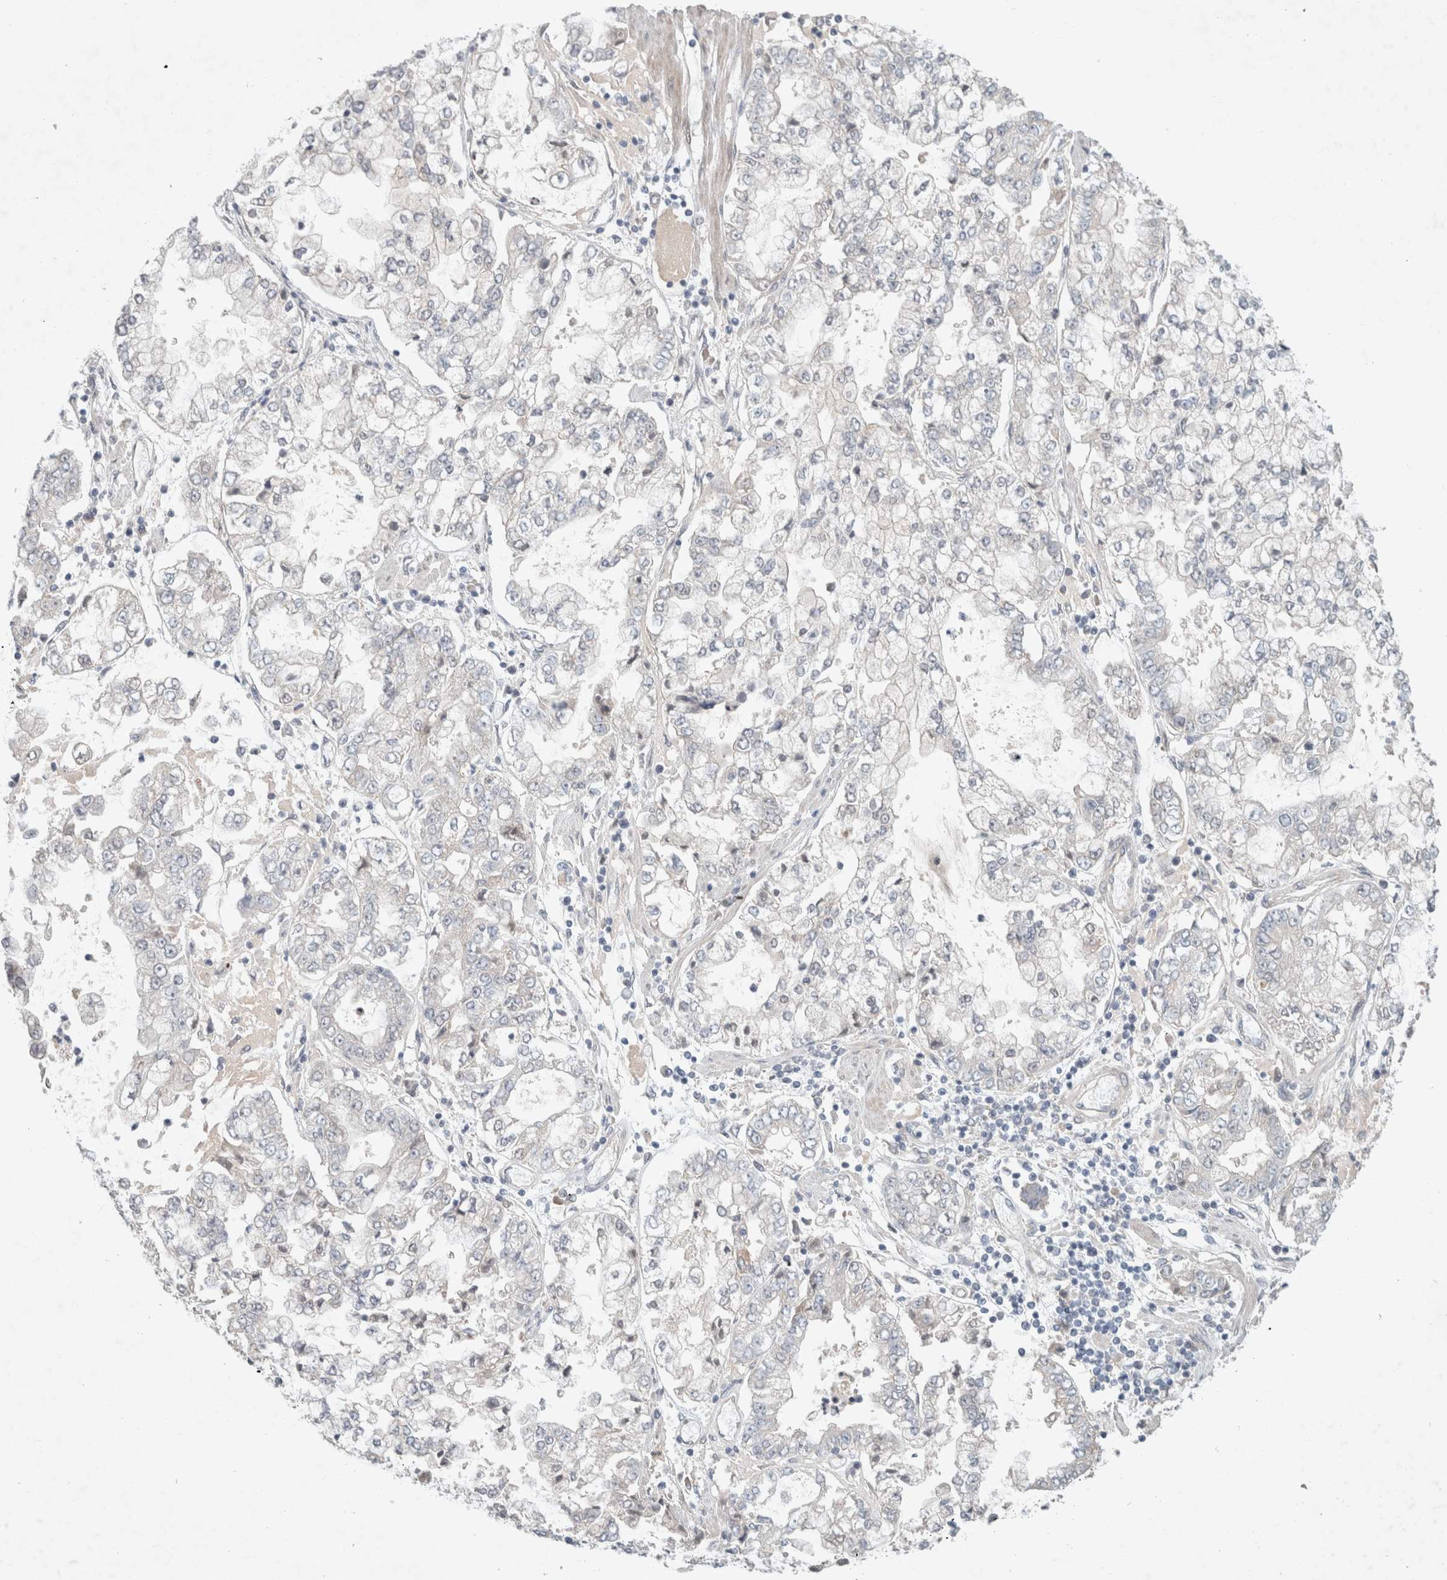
{"staining": {"intensity": "negative", "quantity": "none", "location": "none"}, "tissue": "stomach cancer", "cell_type": "Tumor cells", "image_type": "cancer", "snomed": [{"axis": "morphology", "description": "Adenocarcinoma, NOS"}, {"axis": "topography", "description": "Stomach"}], "caption": "High magnification brightfield microscopy of stomach cancer (adenocarcinoma) stained with DAB (3,3'-diaminobenzidine) (brown) and counterstained with hematoxylin (blue): tumor cells show no significant positivity.", "gene": "RASAL2", "patient": {"sex": "male", "age": 76}}